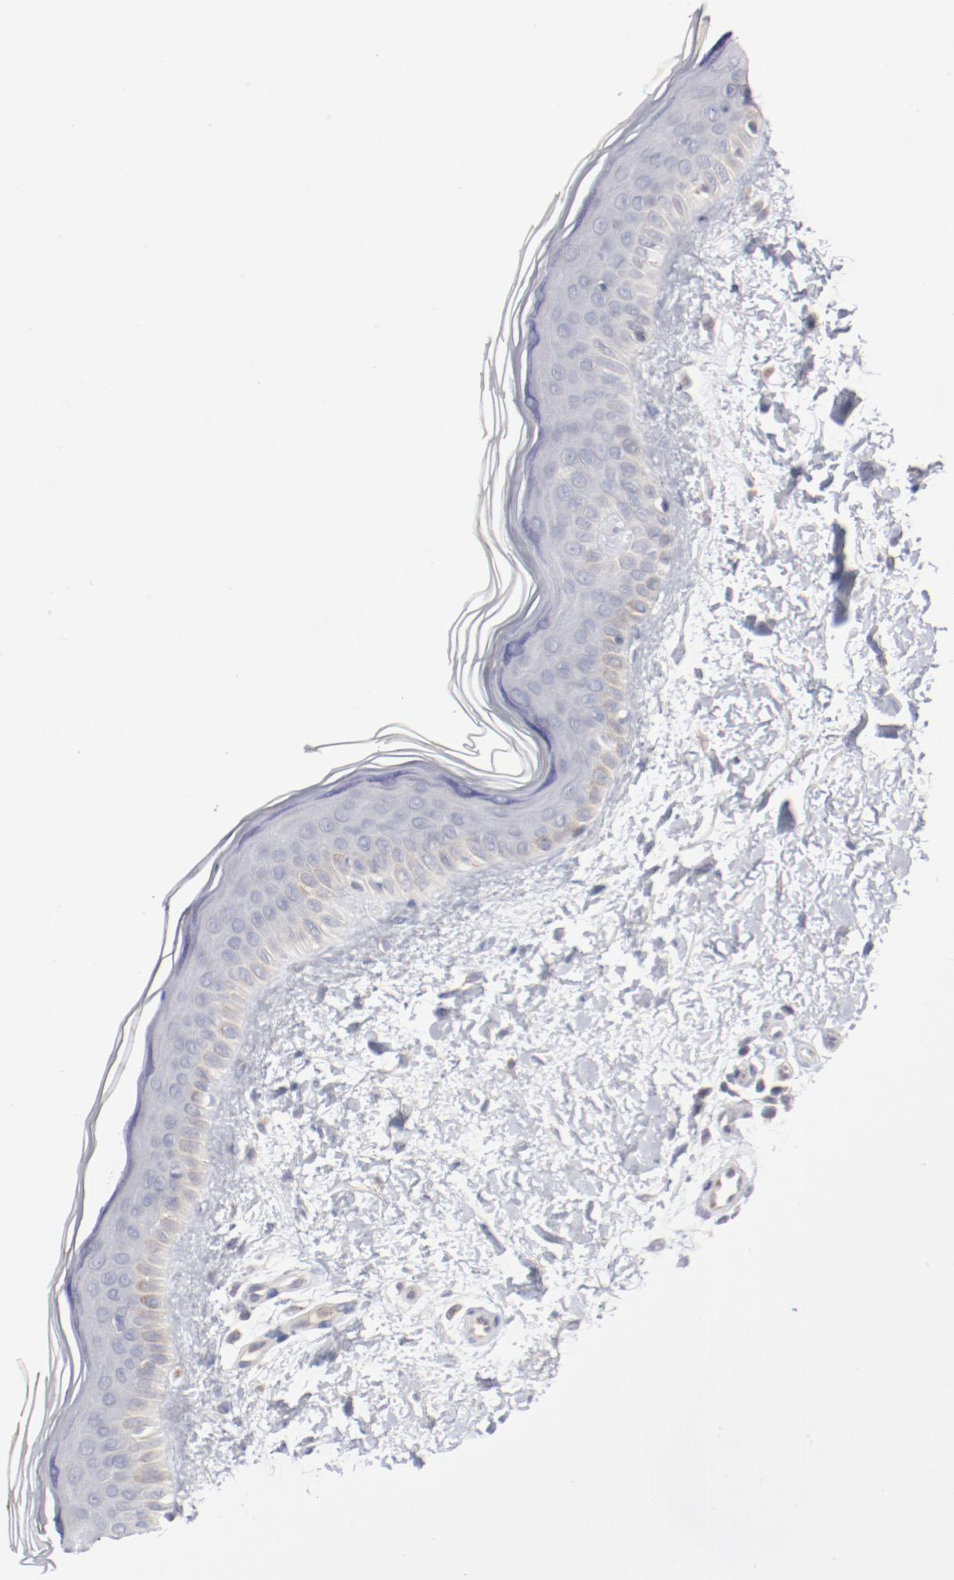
{"staining": {"intensity": "negative", "quantity": "none", "location": "none"}, "tissue": "skin", "cell_type": "Fibroblasts", "image_type": "normal", "snomed": [{"axis": "morphology", "description": "Normal tissue, NOS"}, {"axis": "topography", "description": "Skin"}], "caption": "Immunohistochemistry micrograph of benign skin stained for a protein (brown), which demonstrates no positivity in fibroblasts. (DAB immunohistochemistry (IHC) with hematoxylin counter stain).", "gene": "AK7", "patient": {"sex": "female", "age": 19}}